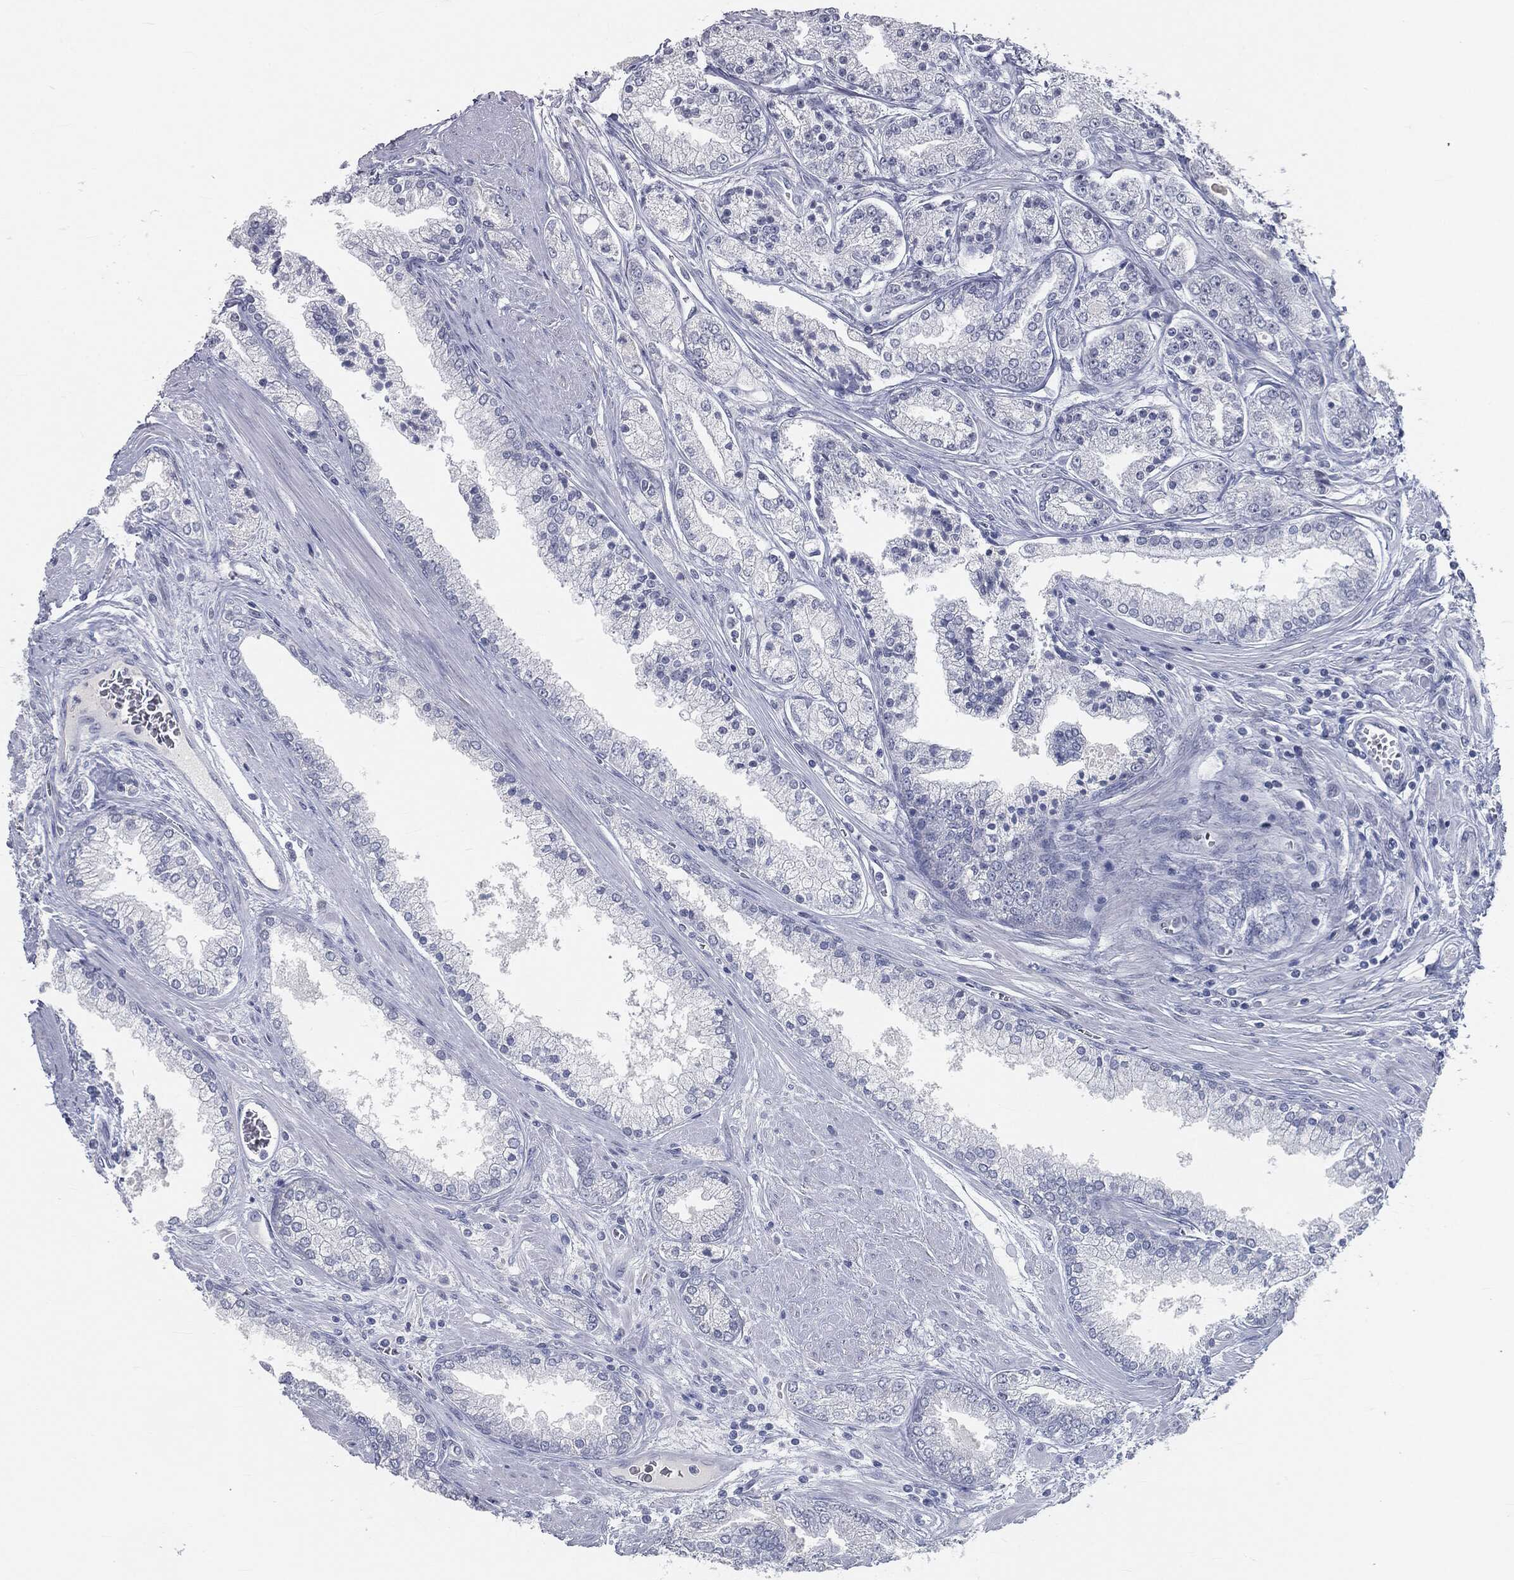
{"staining": {"intensity": "negative", "quantity": "none", "location": "none"}, "tissue": "prostate cancer", "cell_type": "Tumor cells", "image_type": "cancer", "snomed": [{"axis": "morphology", "description": "Adenocarcinoma, High grade"}, {"axis": "topography", "description": "Prostate"}], "caption": "An immunohistochemistry (IHC) histopathology image of prostate cancer (high-grade adenocarcinoma) is shown. There is no staining in tumor cells of prostate cancer (high-grade adenocarcinoma).", "gene": "PRAME", "patient": {"sex": "male", "age": 66}}